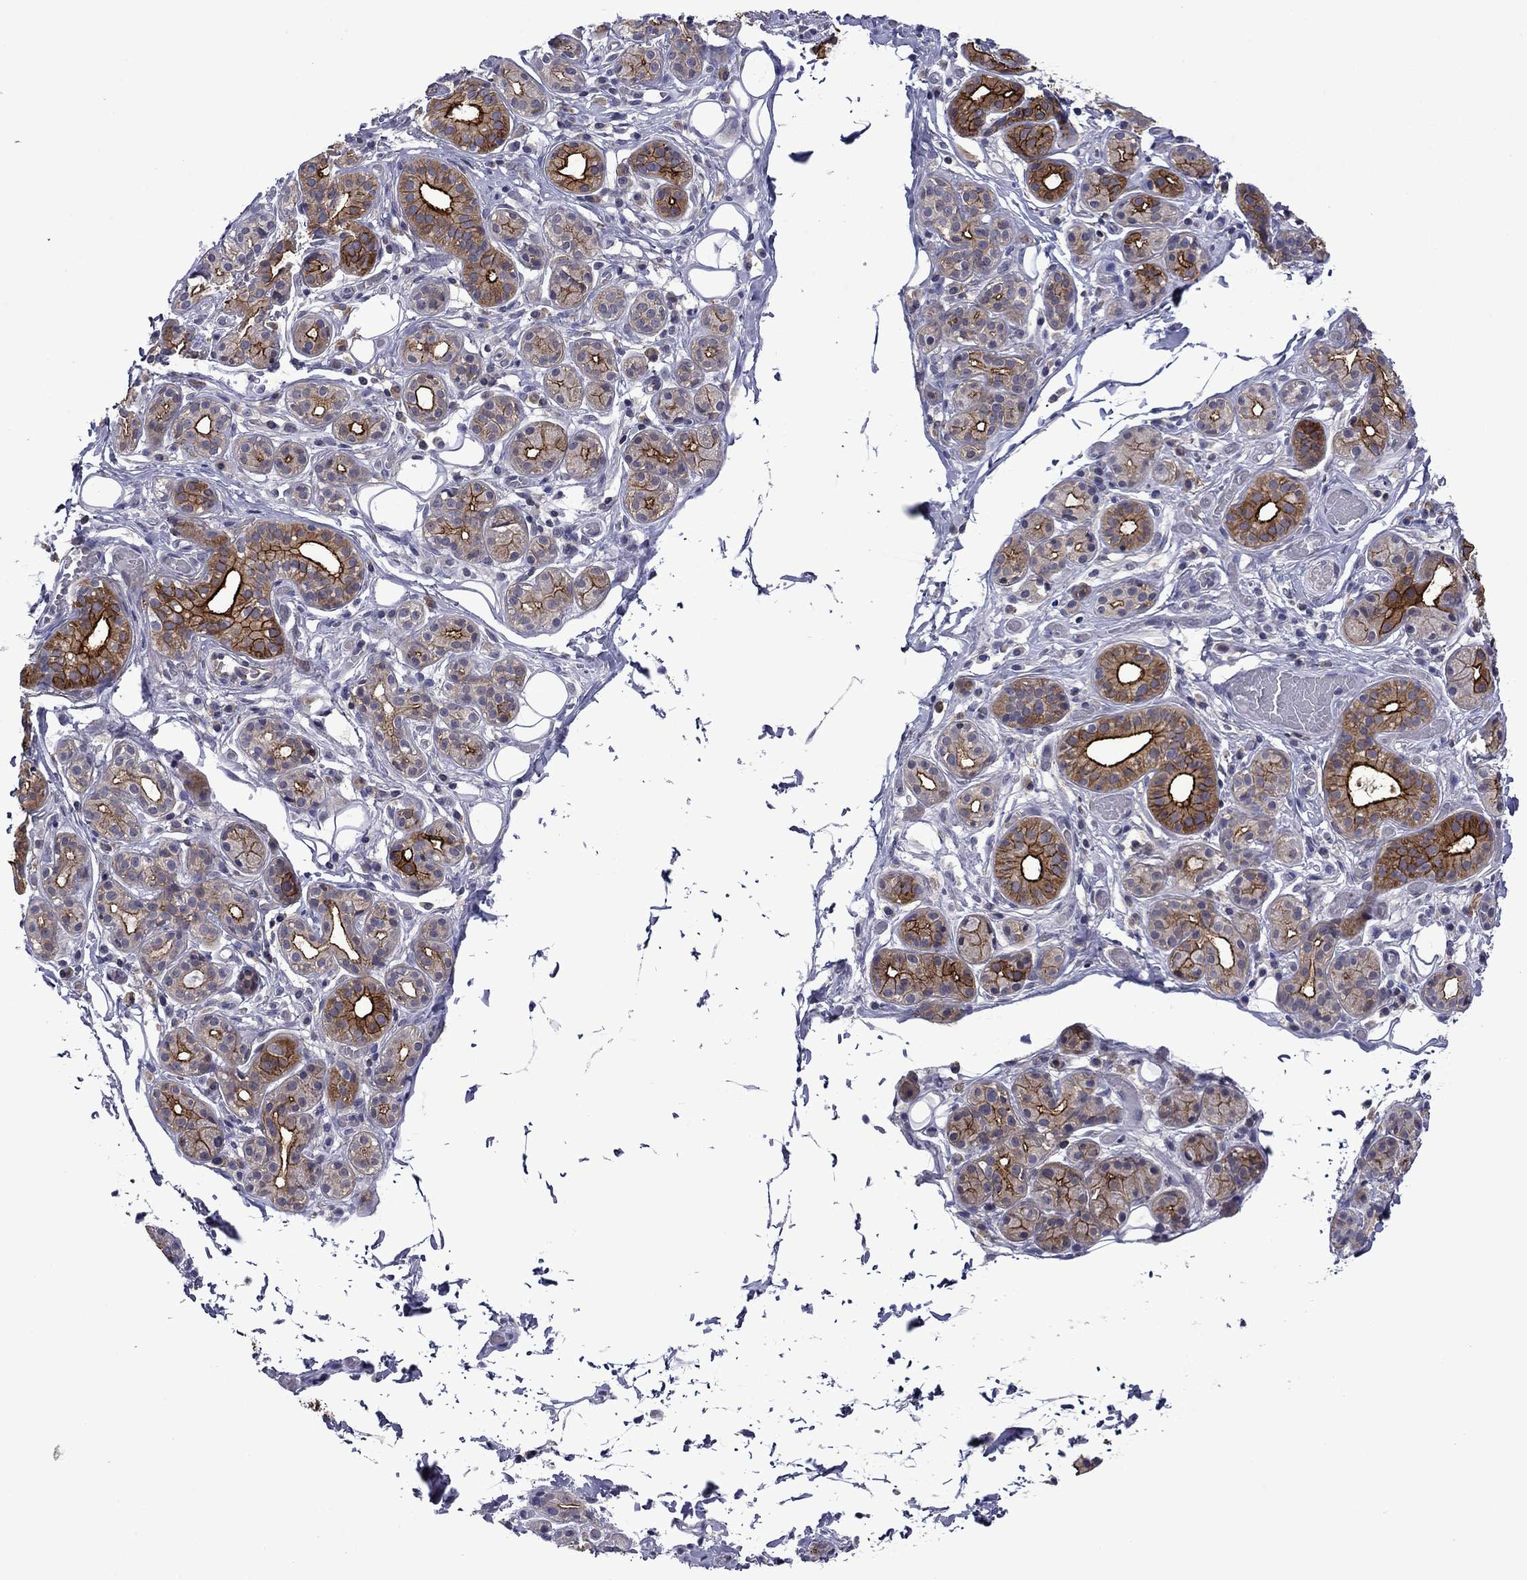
{"staining": {"intensity": "strong", "quantity": ">75%", "location": "cytoplasmic/membranous"}, "tissue": "salivary gland", "cell_type": "Glandular cells", "image_type": "normal", "snomed": [{"axis": "morphology", "description": "Normal tissue, NOS"}, {"axis": "topography", "description": "Salivary gland"}, {"axis": "topography", "description": "Peripheral nerve tissue"}], "caption": "Benign salivary gland reveals strong cytoplasmic/membranous staining in approximately >75% of glandular cells (Brightfield microscopy of DAB IHC at high magnification)..", "gene": "LMO7", "patient": {"sex": "male", "age": 71}}